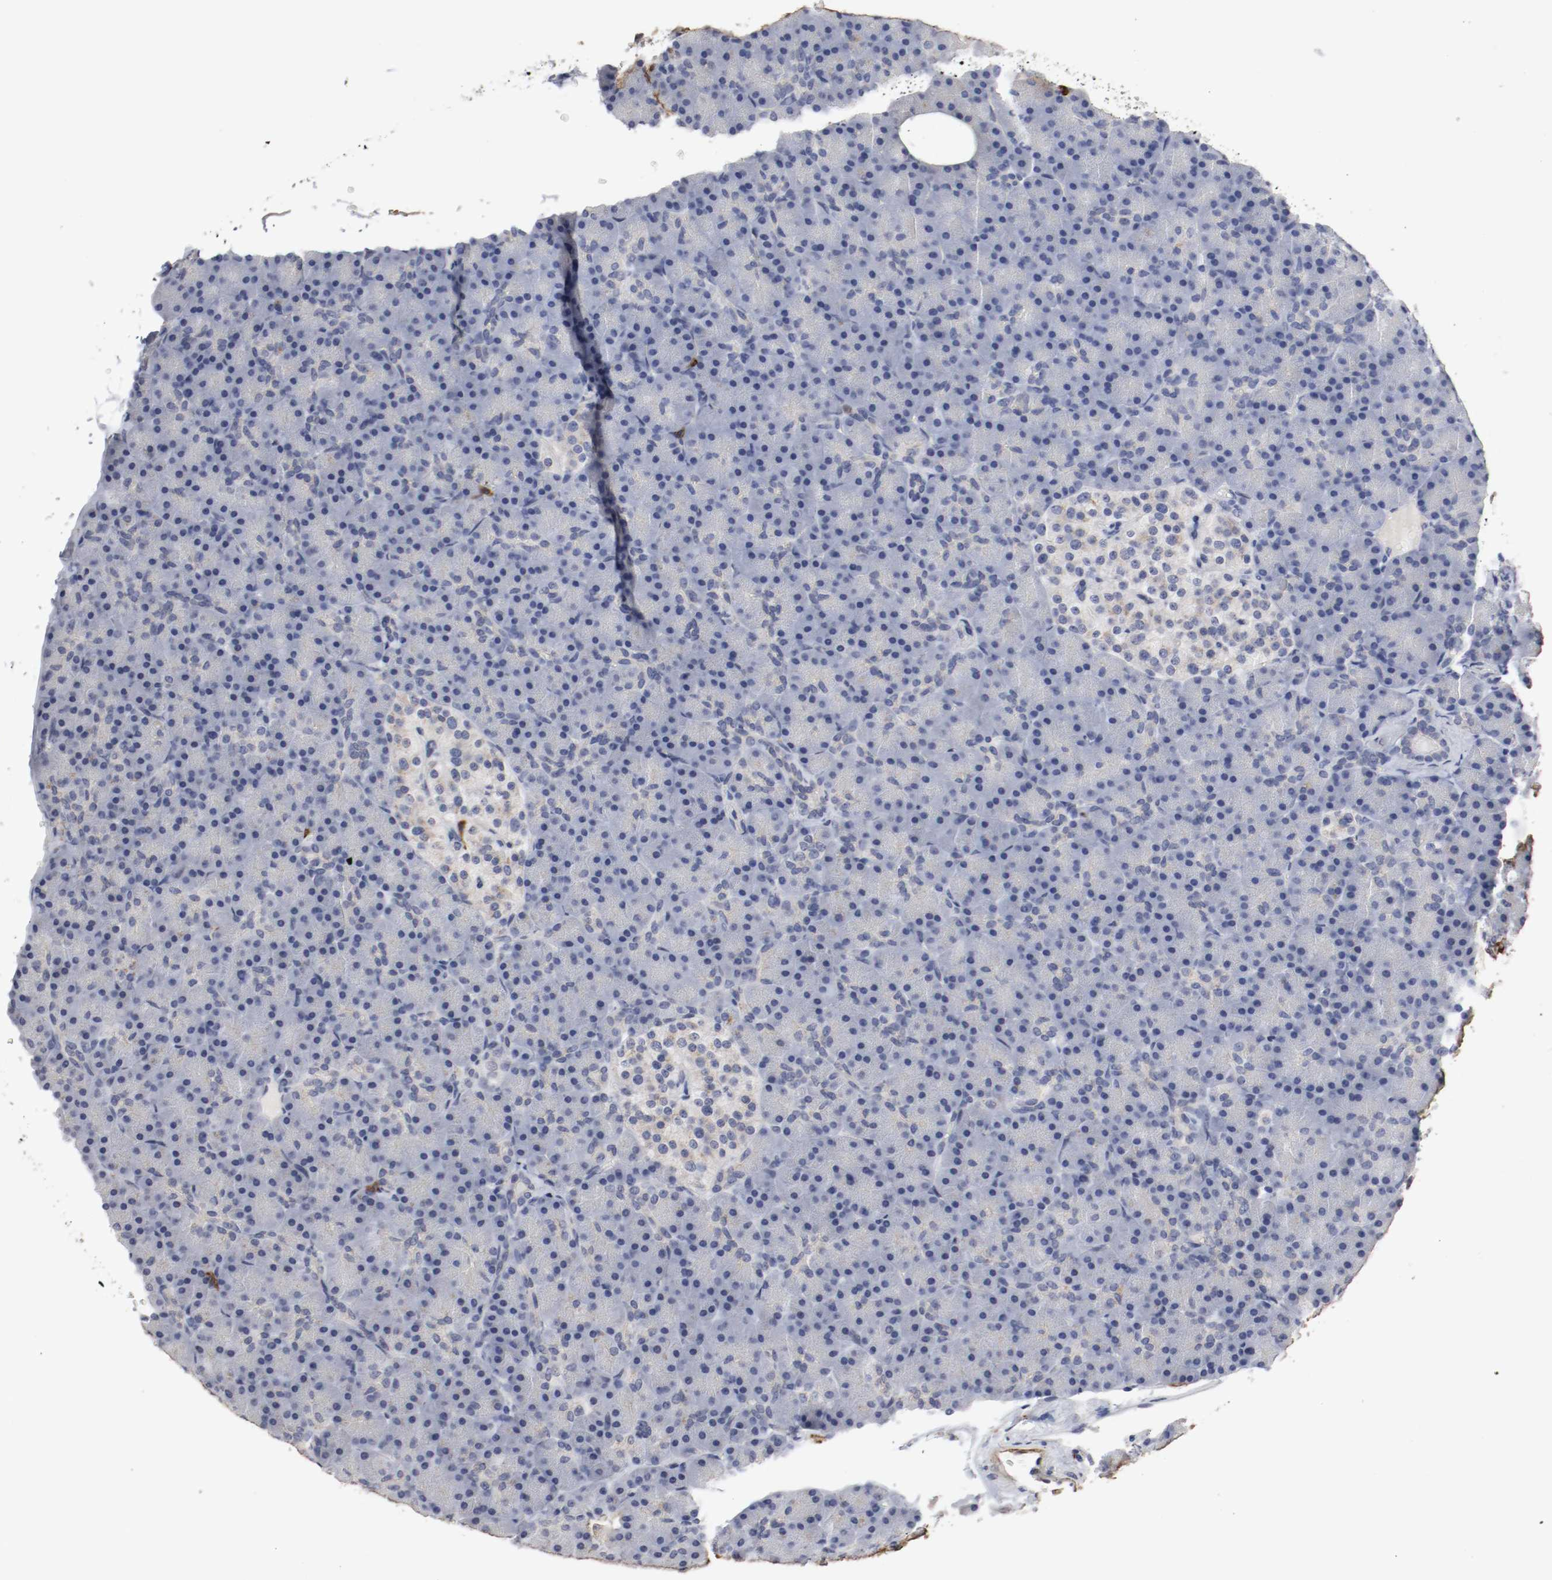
{"staining": {"intensity": "negative", "quantity": "none", "location": "none"}, "tissue": "pancreas", "cell_type": "Exocrine glandular cells", "image_type": "normal", "snomed": [{"axis": "morphology", "description": "Normal tissue, NOS"}, {"axis": "topography", "description": "Pancreas"}], "caption": "An IHC image of benign pancreas is shown. There is no staining in exocrine glandular cells of pancreas.", "gene": "KIT", "patient": {"sex": "female", "age": 43}}